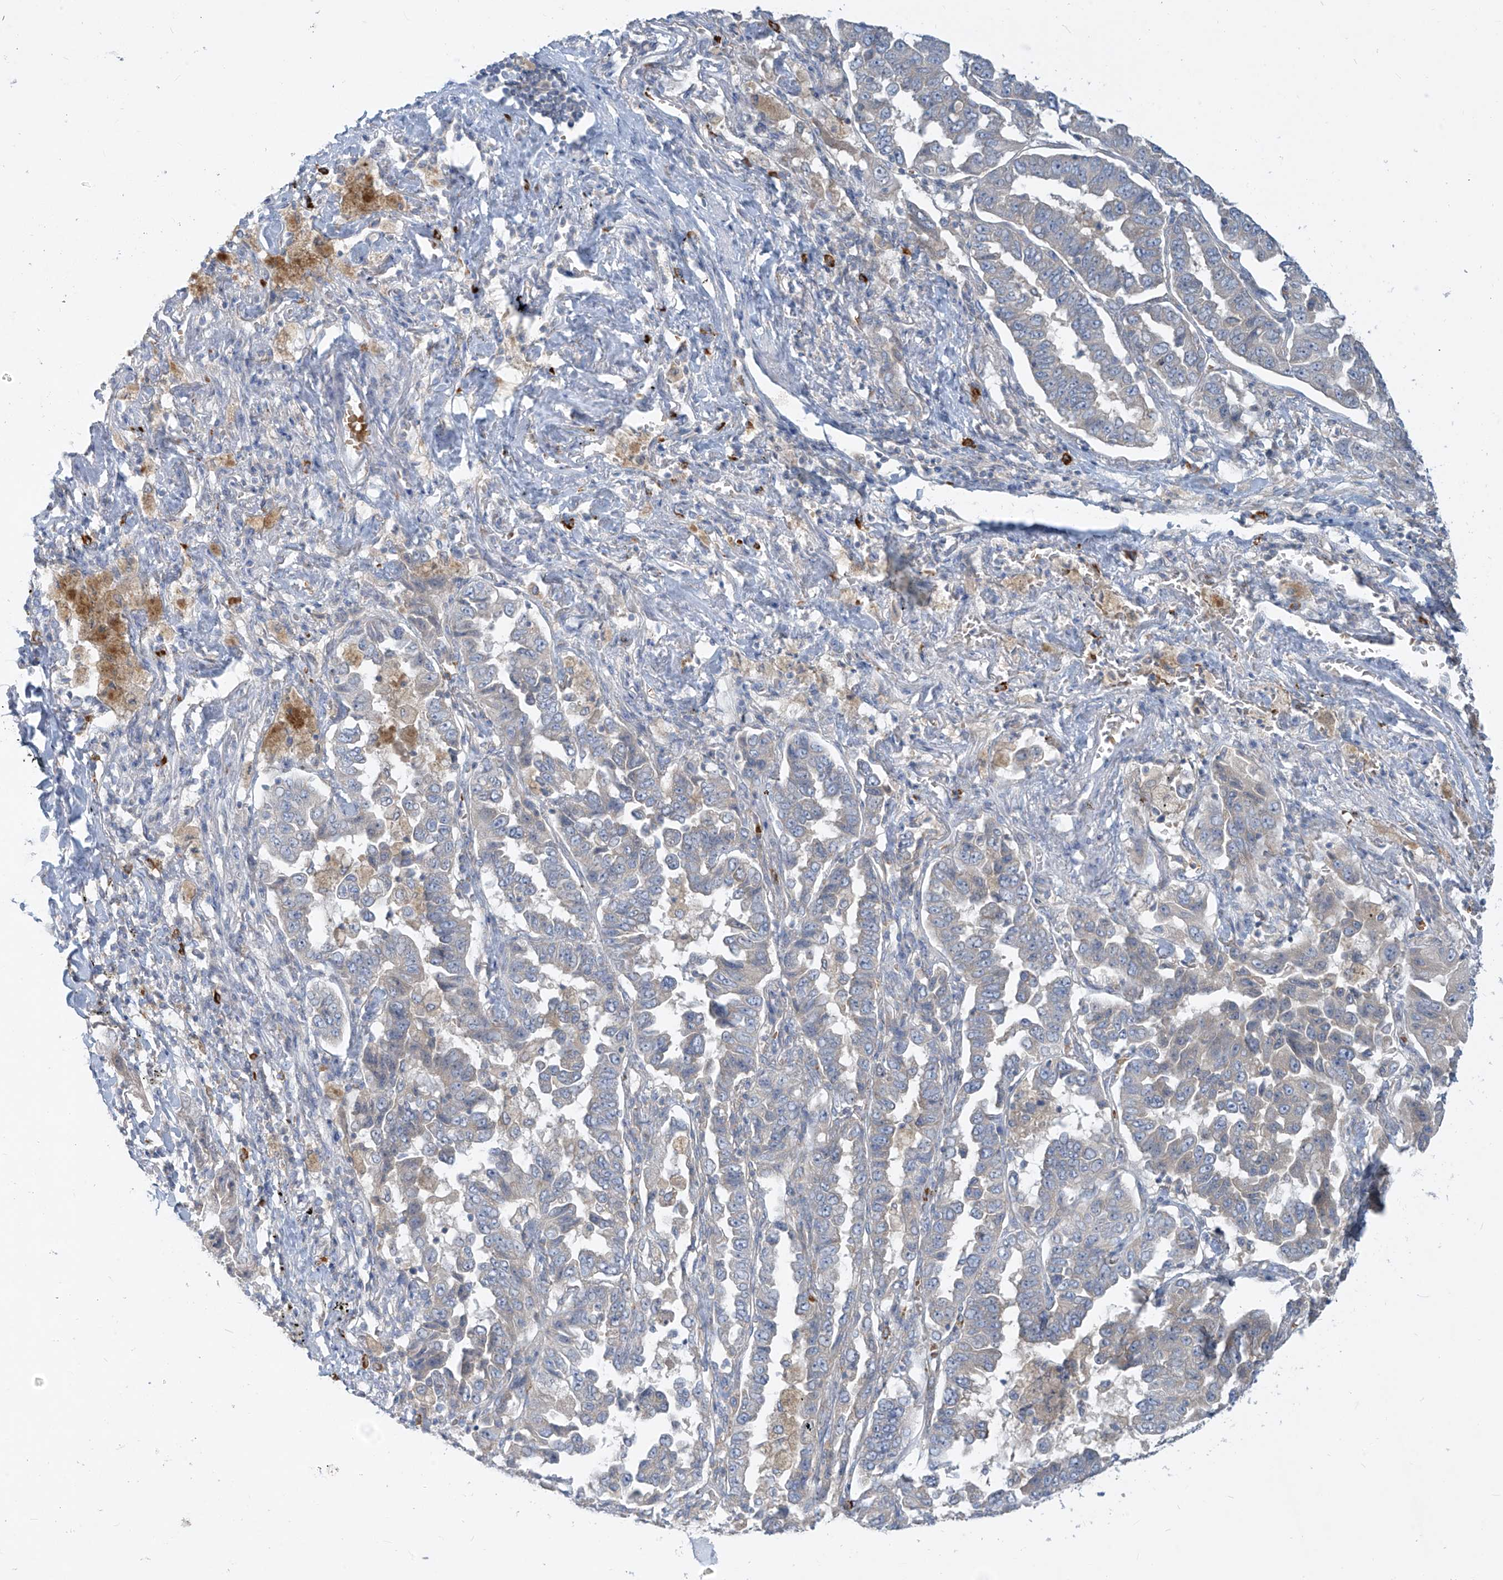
{"staining": {"intensity": "negative", "quantity": "none", "location": "none"}, "tissue": "lung cancer", "cell_type": "Tumor cells", "image_type": "cancer", "snomed": [{"axis": "morphology", "description": "Adenocarcinoma, NOS"}, {"axis": "topography", "description": "Lung"}], "caption": "An IHC histopathology image of lung adenocarcinoma is shown. There is no staining in tumor cells of lung adenocarcinoma. Nuclei are stained in blue.", "gene": "DGKQ", "patient": {"sex": "female", "age": 51}}